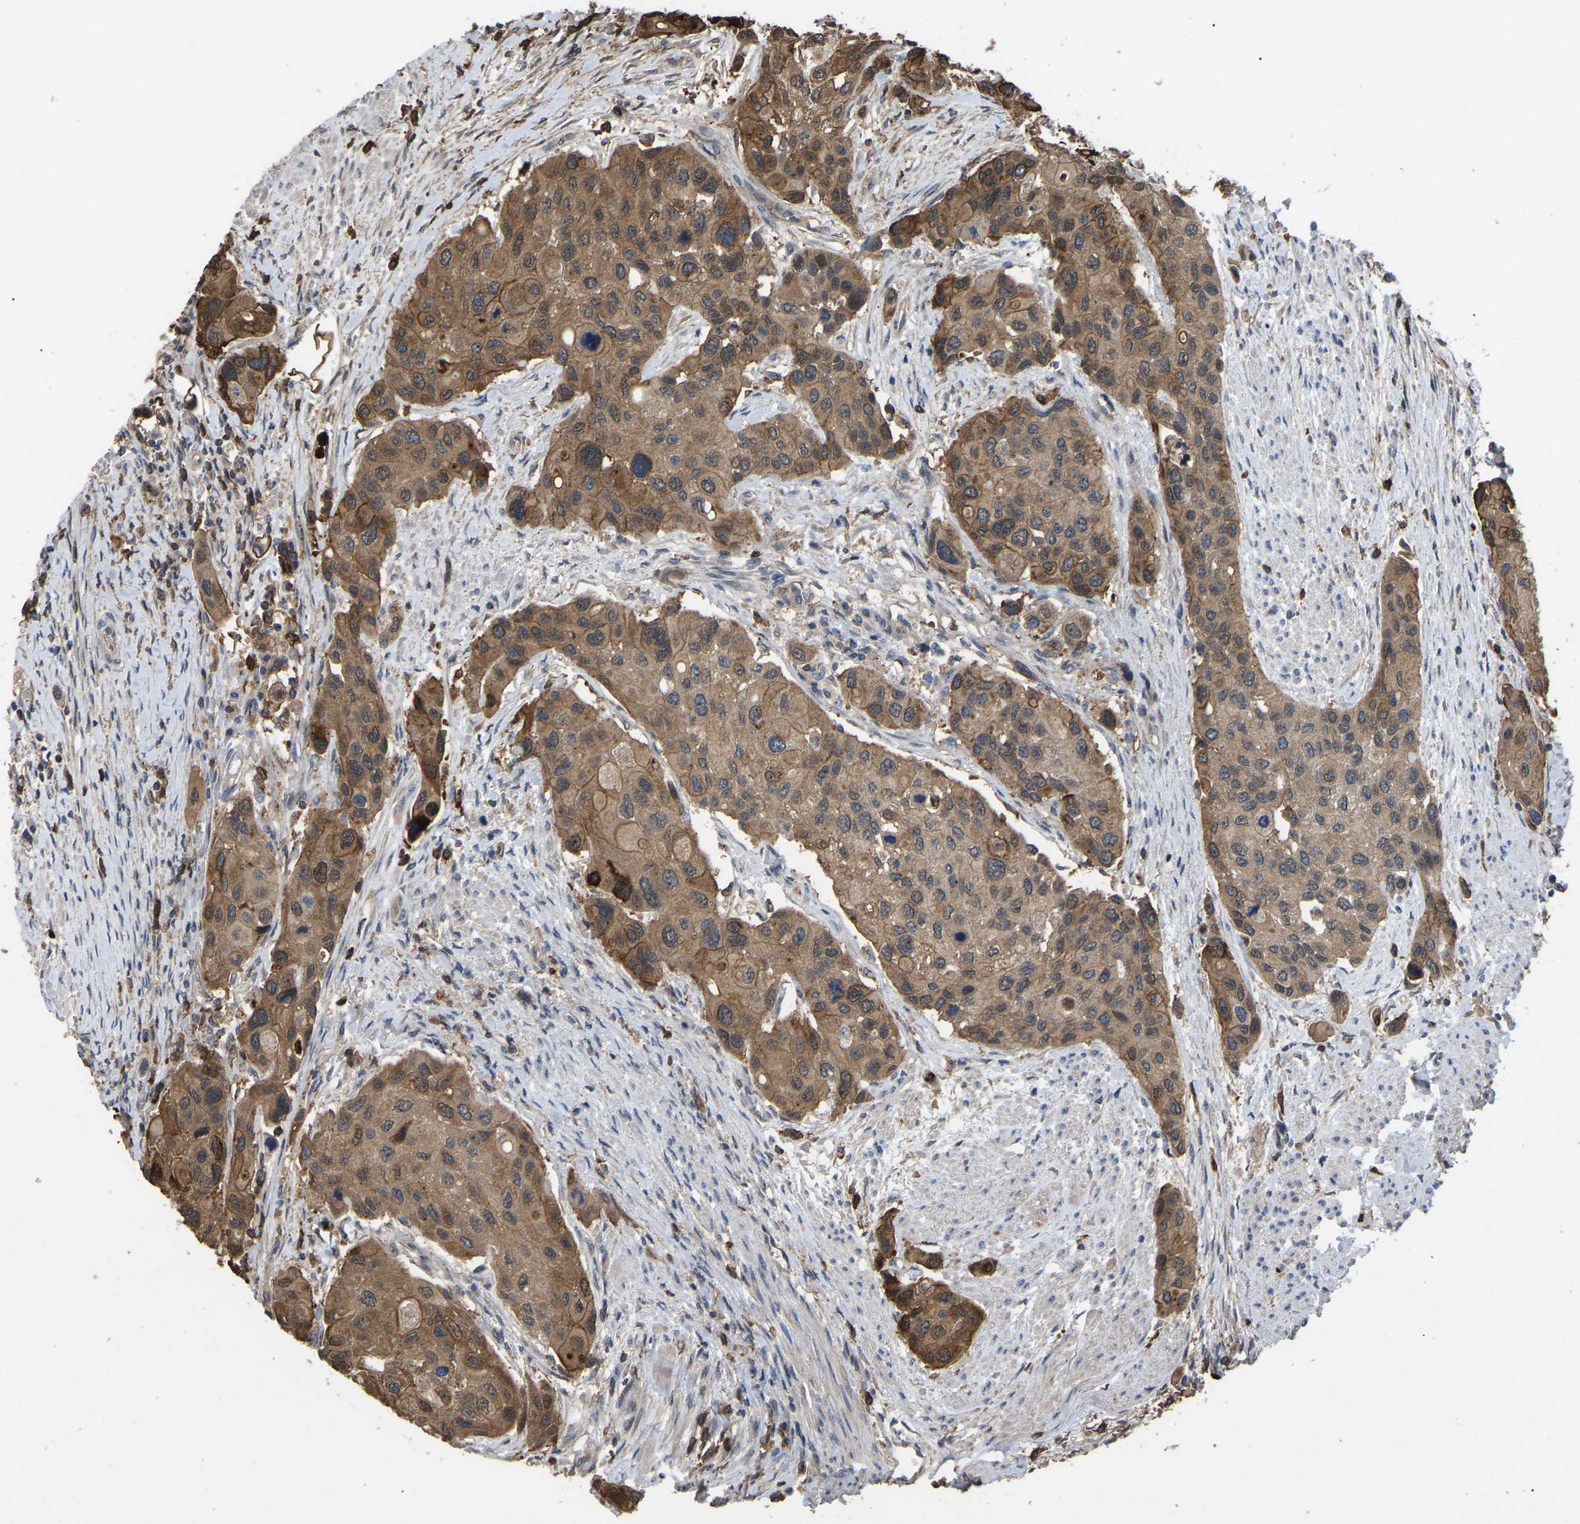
{"staining": {"intensity": "moderate", "quantity": ">75%", "location": "cytoplasmic/membranous"}, "tissue": "urothelial cancer", "cell_type": "Tumor cells", "image_type": "cancer", "snomed": [{"axis": "morphology", "description": "Urothelial carcinoma, High grade"}, {"axis": "topography", "description": "Urinary bladder"}], "caption": "Immunohistochemistry staining of urothelial cancer, which exhibits medium levels of moderate cytoplasmic/membranous expression in approximately >75% of tumor cells indicating moderate cytoplasmic/membranous protein expression. The staining was performed using DAB (3,3'-diaminobenzidine) (brown) for protein detection and nuclei were counterstained in hematoxylin (blue).", "gene": "CIT", "patient": {"sex": "female", "age": 56}}